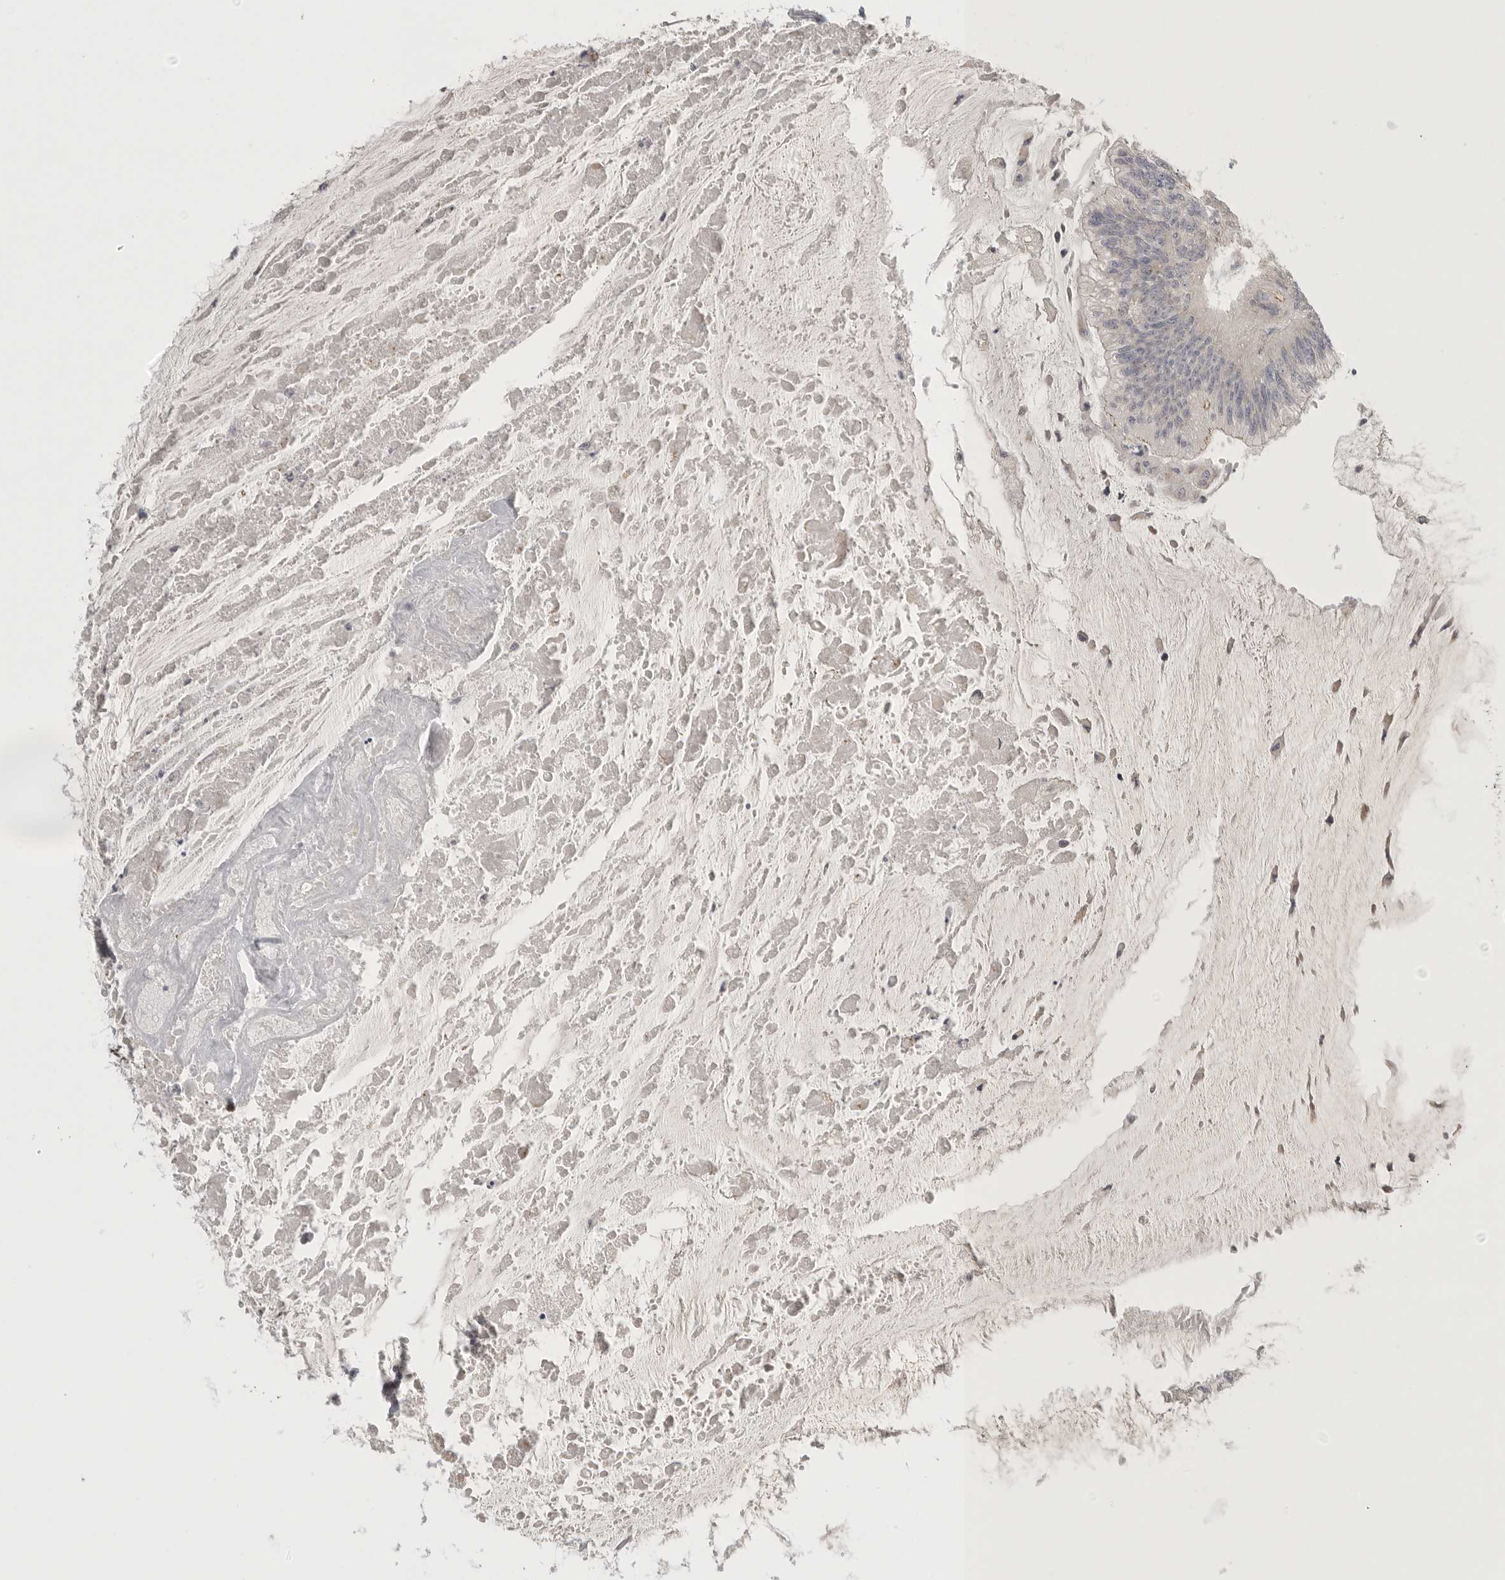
{"staining": {"intensity": "weak", "quantity": "25%-75%", "location": "cytoplasmic/membranous"}, "tissue": "colorectal cancer", "cell_type": "Tumor cells", "image_type": "cancer", "snomed": [{"axis": "morphology", "description": "Adenoma, NOS"}, {"axis": "morphology", "description": "Adenocarcinoma, NOS"}, {"axis": "topography", "description": "Colon"}], "caption": "Colorectal cancer tissue exhibits weak cytoplasmic/membranous staining in about 25%-75% of tumor cells", "gene": "STAB2", "patient": {"sex": "male", "age": 79}}